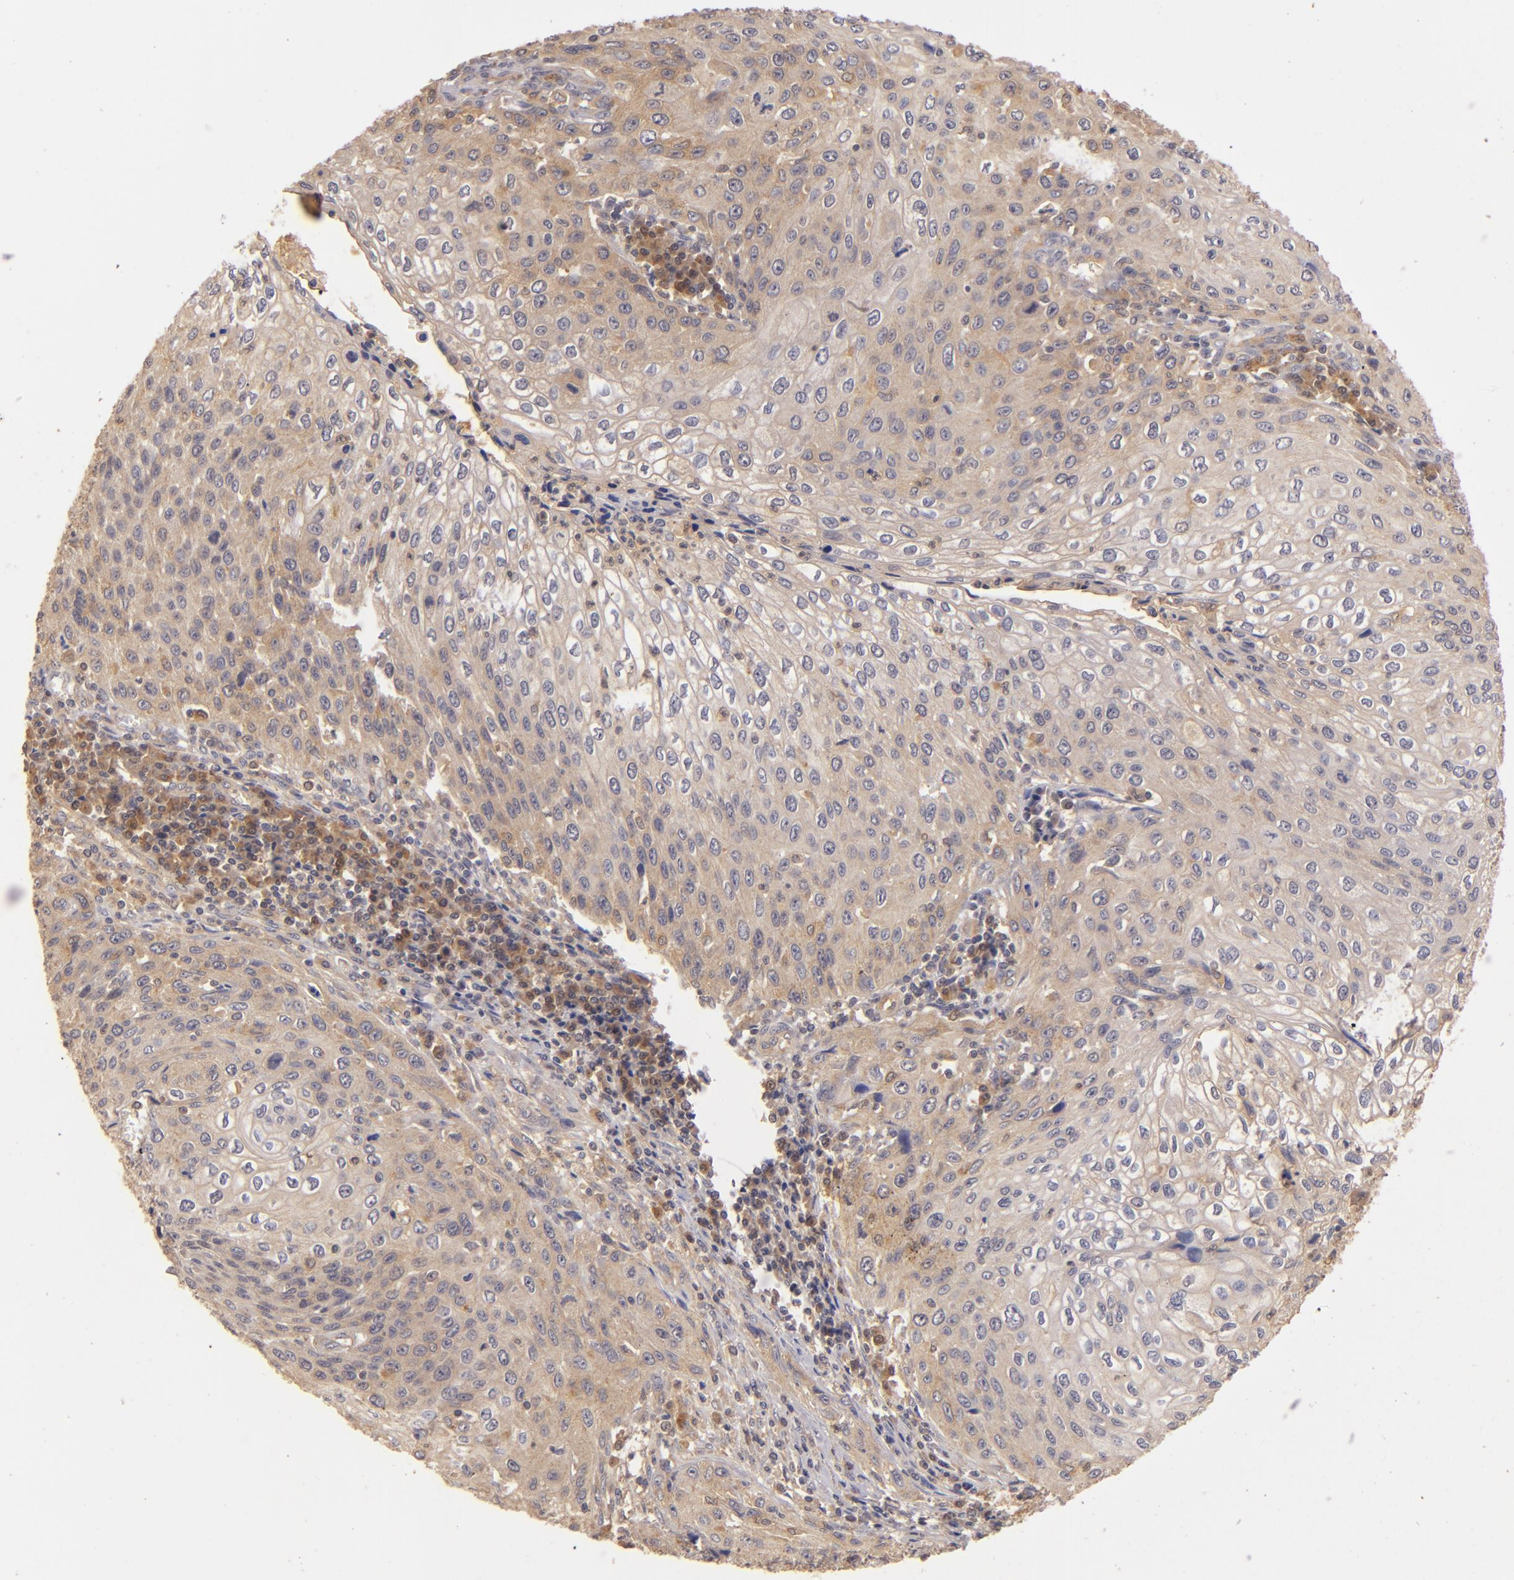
{"staining": {"intensity": "moderate", "quantity": ">75%", "location": "cytoplasmic/membranous"}, "tissue": "cervical cancer", "cell_type": "Tumor cells", "image_type": "cancer", "snomed": [{"axis": "morphology", "description": "Squamous cell carcinoma, NOS"}, {"axis": "topography", "description": "Cervix"}], "caption": "The photomicrograph exhibits staining of cervical squamous cell carcinoma, revealing moderate cytoplasmic/membranous protein positivity (brown color) within tumor cells. (DAB (3,3'-diaminobenzidine) = brown stain, brightfield microscopy at high magnification).", "gene": "PRKCD", "patient": {"sex": "female", "age": 32}}